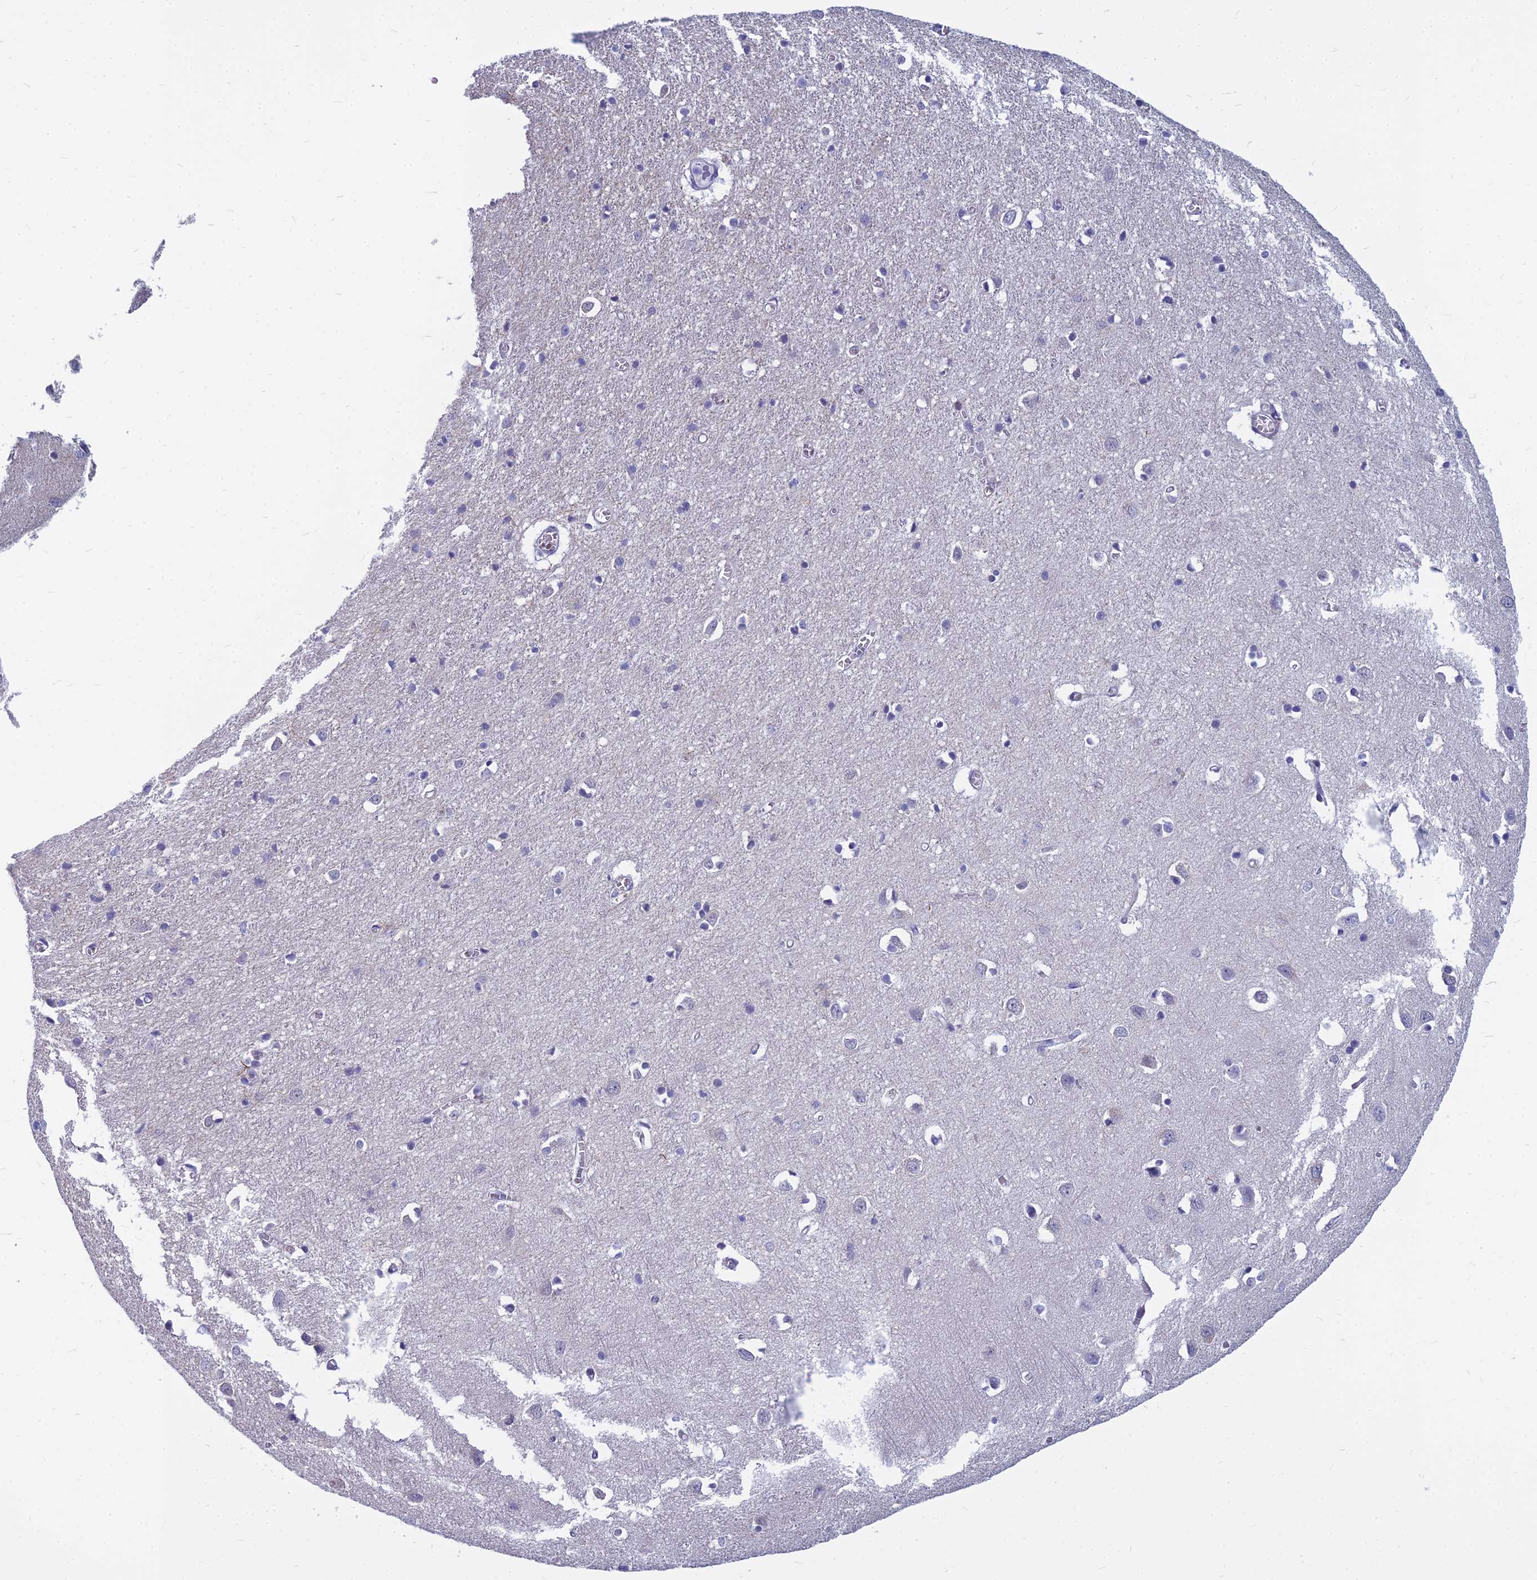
{"staining": {"intensity": "negative", "quantity": "none", "location": "none"}, "tissue": "cerebral cortex", "cell_type": "Endothelial cells", "image_type": "normal", "snomed": [{"axis": "morphology", "description": "Normal tissue, NOS"}, {"axis": "topography", "description": "Cerebral cortex"}], "caption": "DAB (3,3'-diaminobenzidine) immunohistochemical staining of unremarkable human cerebral cortex shows no significant expression in endothelial cells. (IHC, brightfield microscopy, high magnification).", "gene": "MYBPC2", "patient": {"sex": "female", "age": 64}}